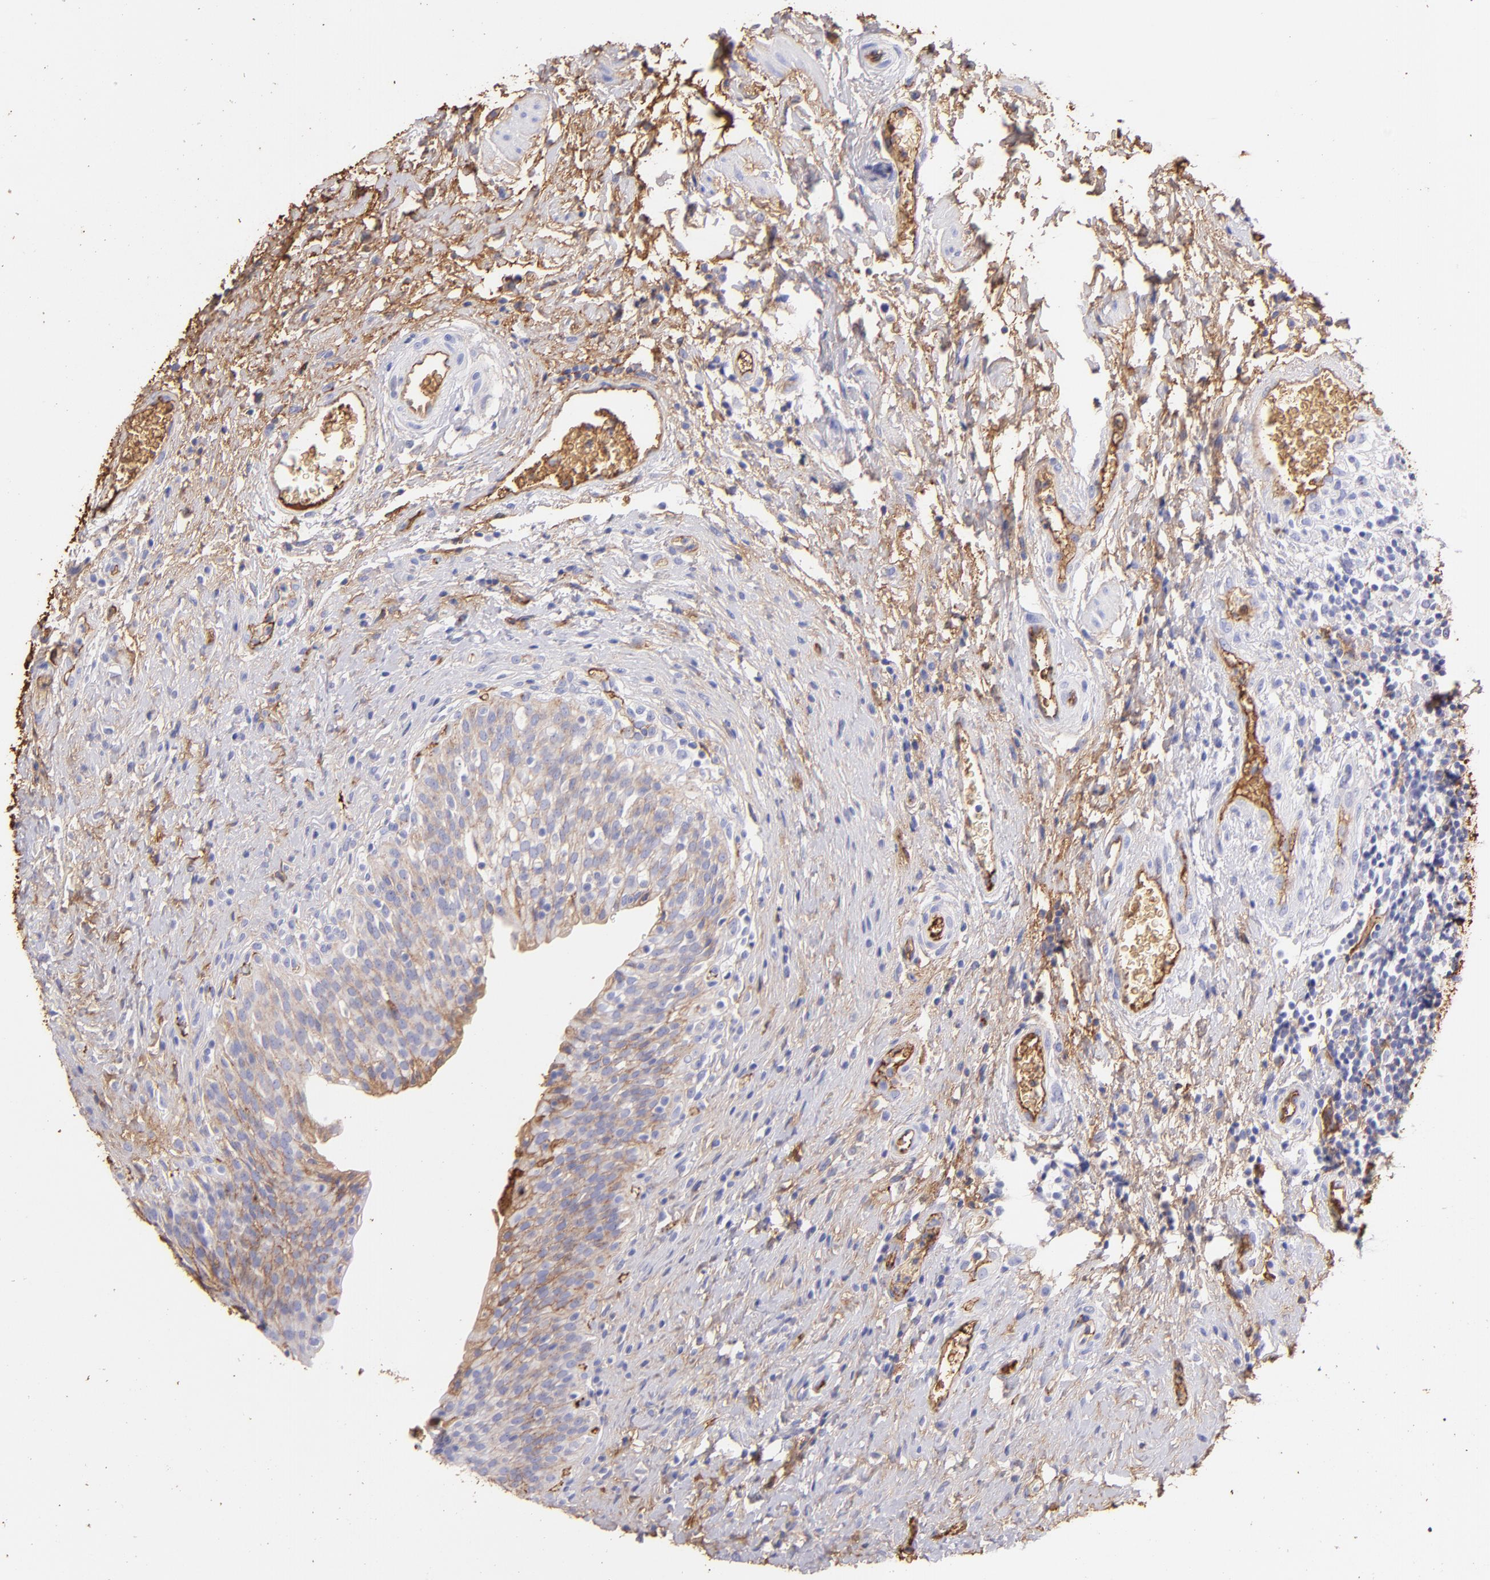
{"staining": {"intensity": "weak", "quantity": ">75%", "location": "cytoplasmic/membranous"}, "tissue": "urinary bladder", "cell_type": "Urothelial cells", "image_type": "normal", "snomed": [{"axis": "morphology", "description": "Normal tissue, NOS"}, {"axis": "topography", "description": "Urinary bladder"}], "caption": "This is an image of immunohistochemistry (IHC) staining of unremarkable urinary bladder, which shows weak expression in the cytoplasmic/membranous of urothelial cells.", "gene": "FGB", "patient": {"sex": "male", "age": 51}}